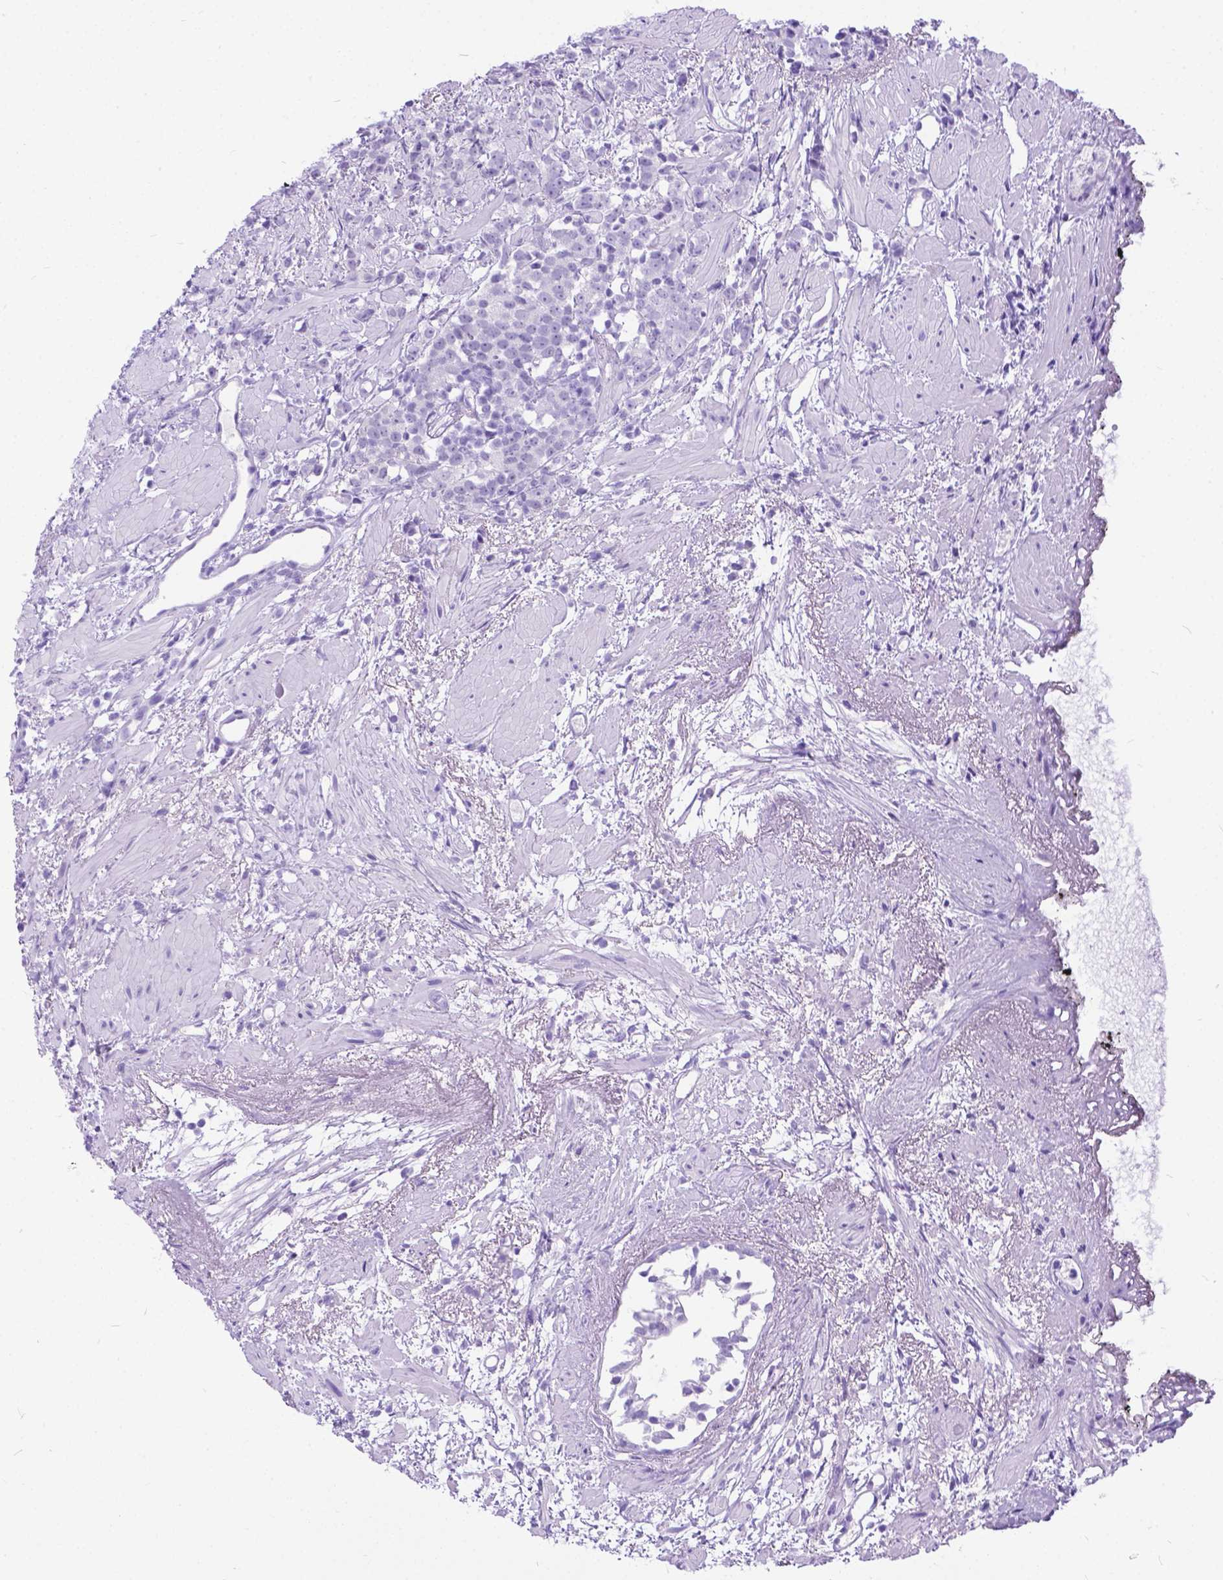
{"staining": {"intensity": "negative", "quantity": "none", "location": "none"}, "tissue": "prostate cancer", "cell_type": "Tumor cells", "image_type": "cancer", "snomed": [{"axis": "morphology", "description": "Adenocarcinoma, High grade"}, {"axis": "topography", "description": "Prostate"}], "caption": "There is no significant staining in tumor cells of prostate high-grade adenocarcinoma.", "gene": "FAM124B", "patient": {"sex": "male", "age": 83}}